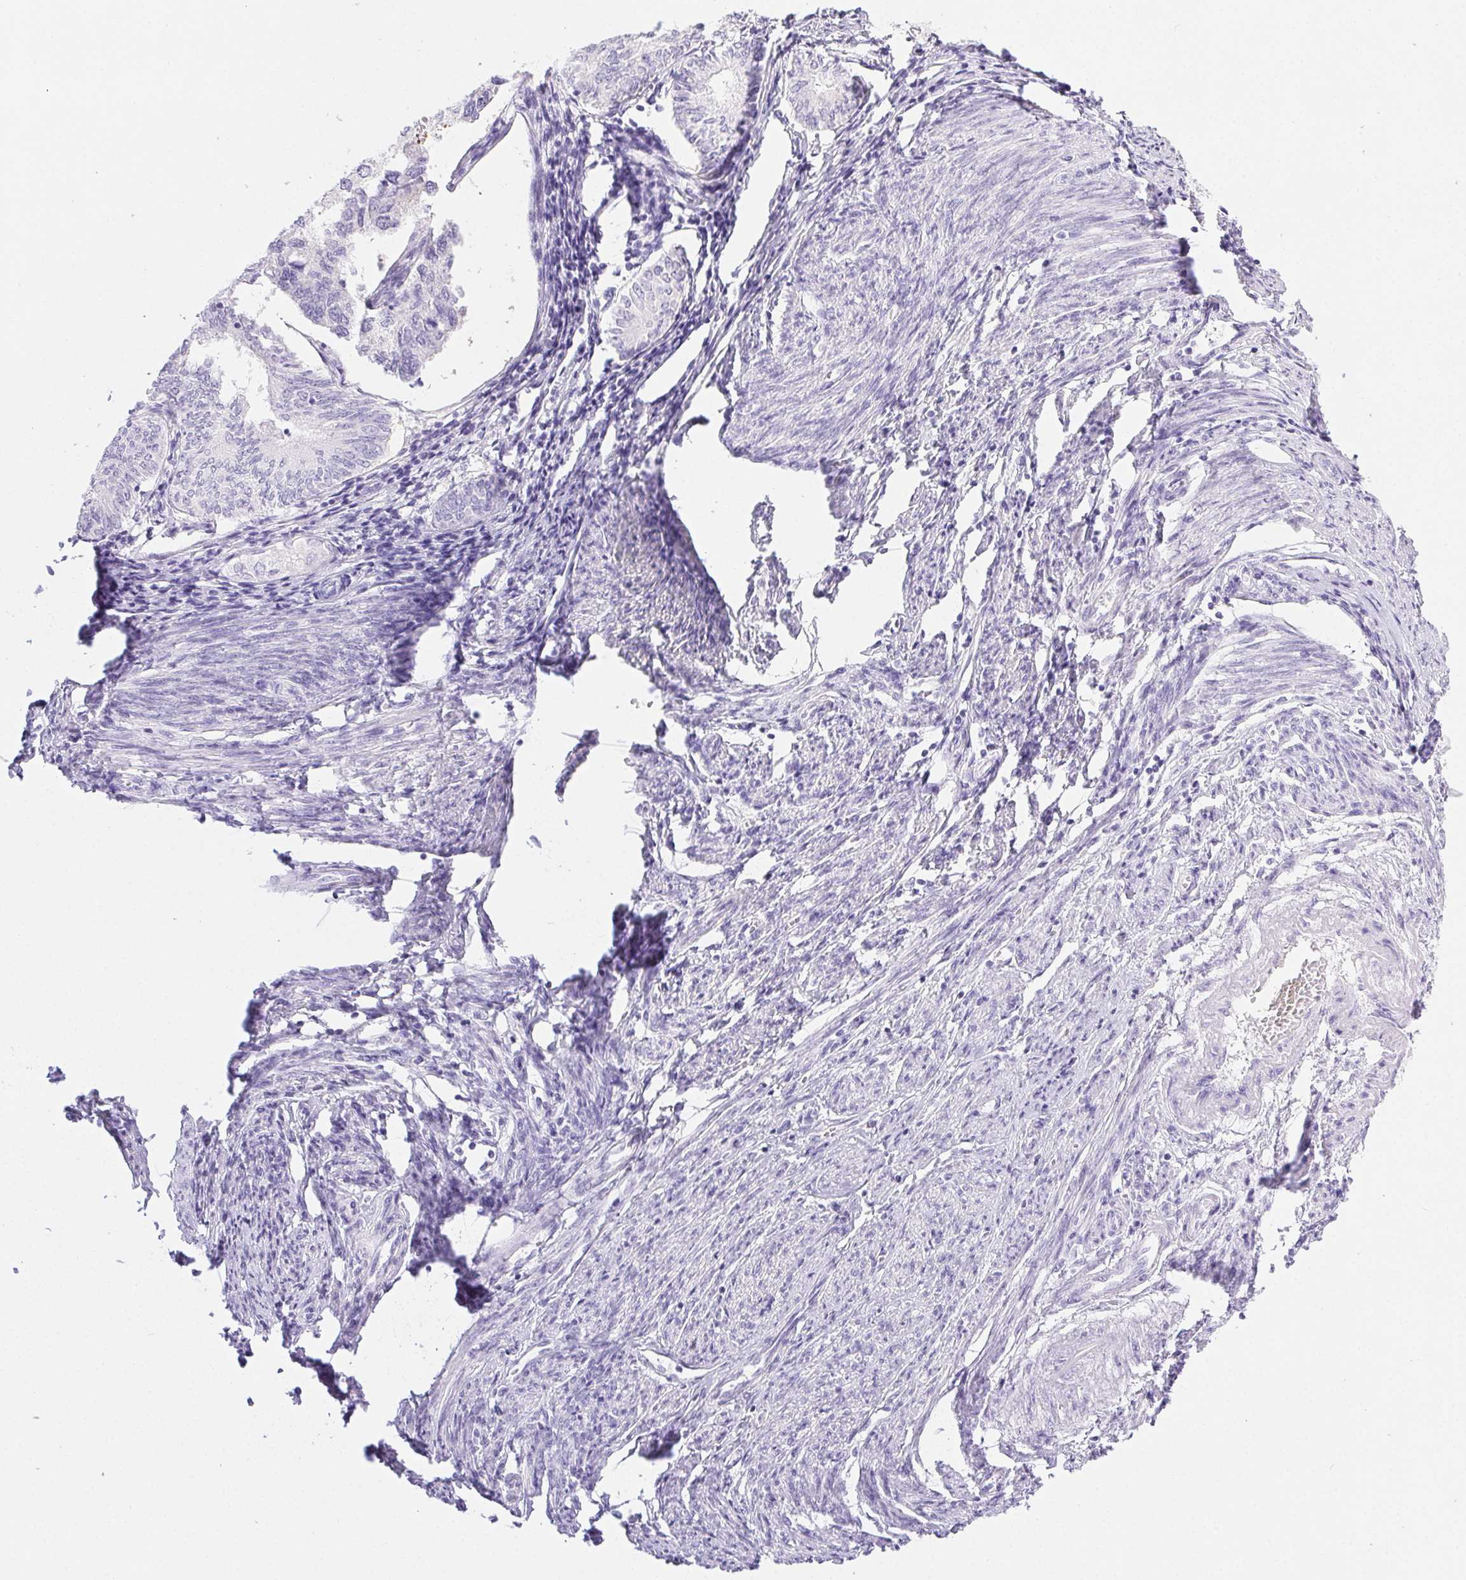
{"staining": {"intensity": "negative", "quantity": "none", "location": "none"}, "tissue": "endometrial cancer", "cell_type": "Tumor cells", "image_type": "cancer", "snomed": [{"axis": "morphology", "description": "Carcinoma, NOS"}, {"axis": "topography", "description": "Uterus"}], "caption": "An image of human endometrial carcinoma is negative for staining in tumor cells.", "gene": "PNLIP", "patient": {"sex": "female", "age": 76}}